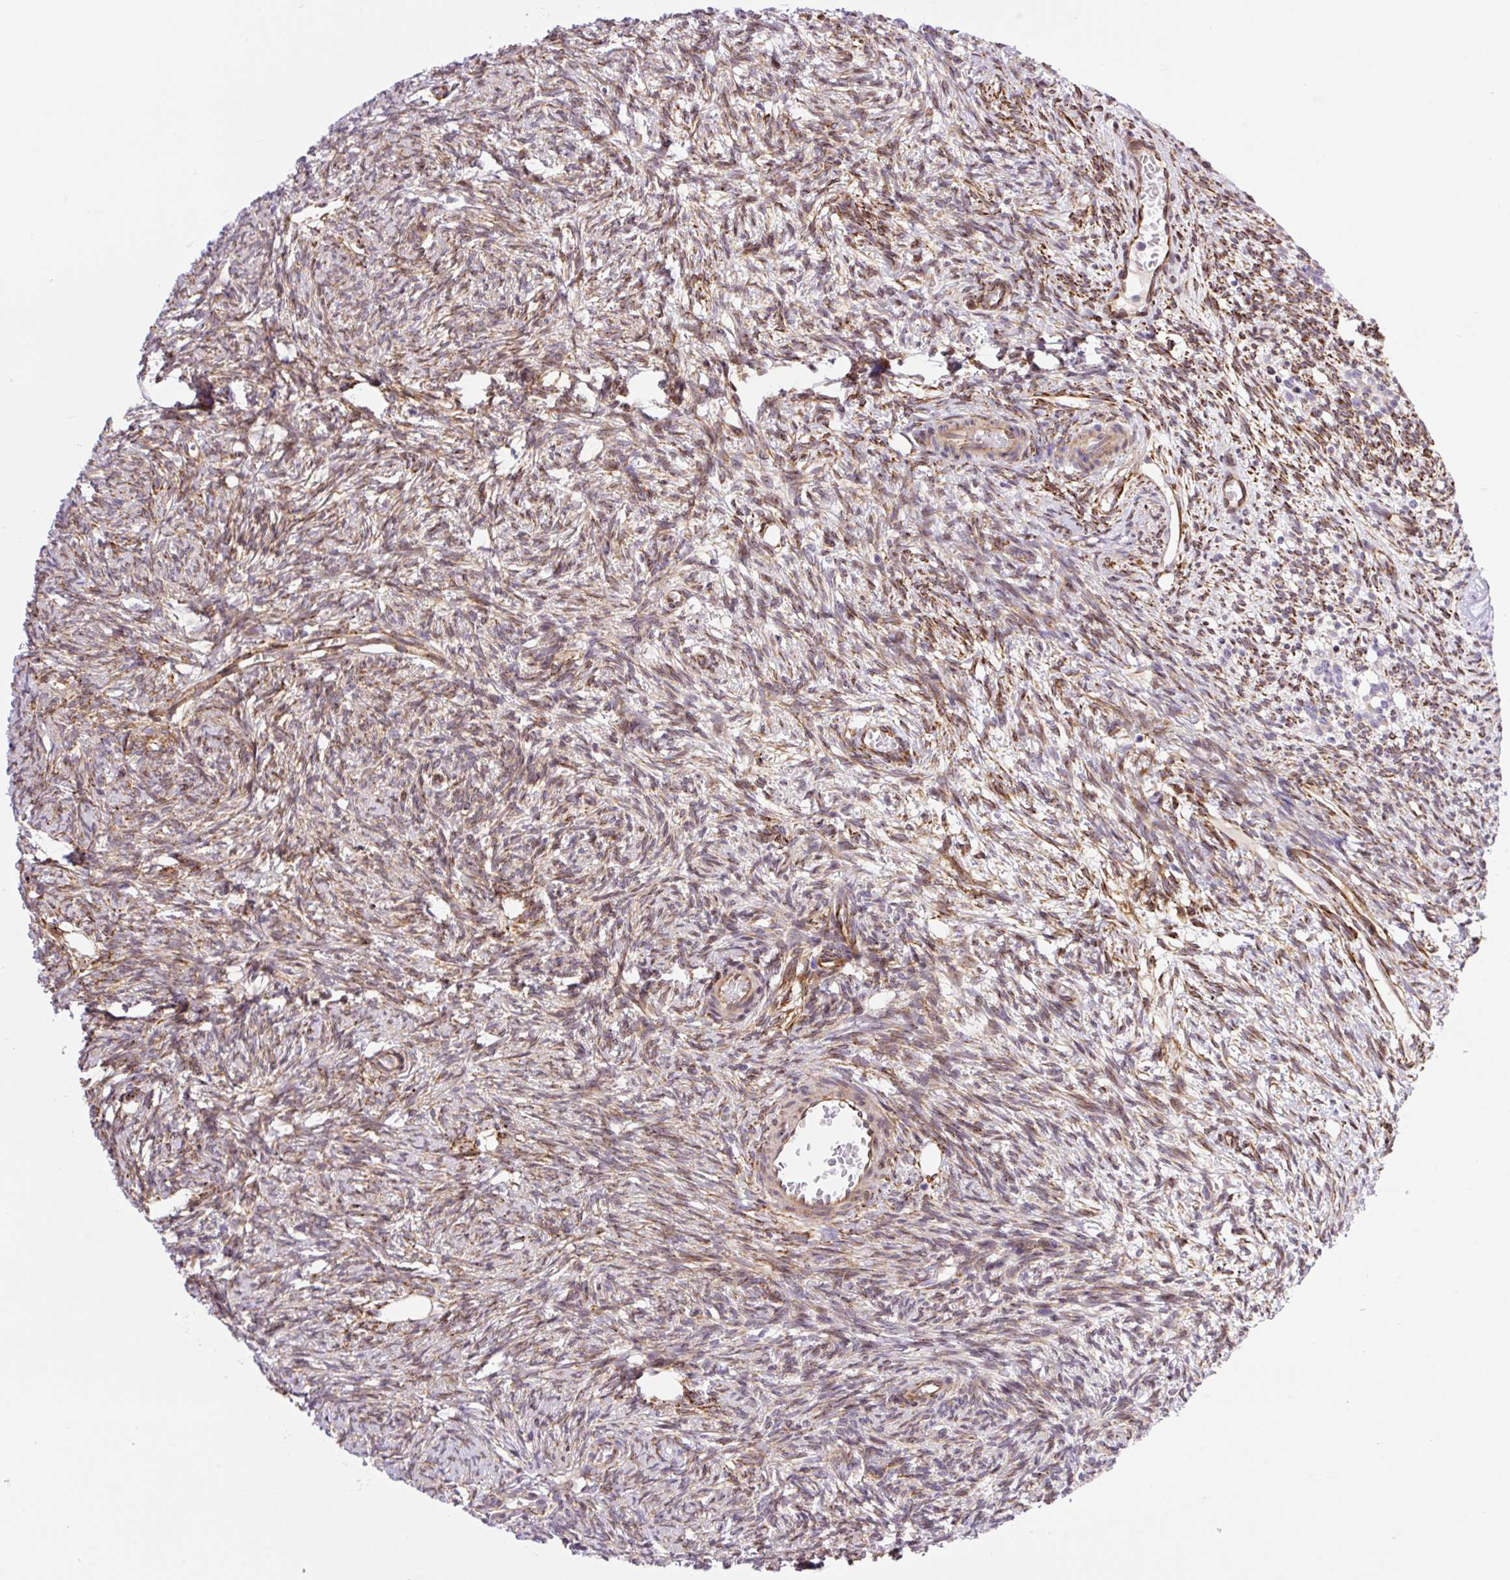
{"staining": {"intensity": "moderate", "quantity": "25%-75%", "location": "cytoplasmic/membranous"}, "tissue": "ovary", "cell_type": "Follicle cells", "image_type": "normal", "snomed": [{"axis": "morphology", "description": "Normal tissue, NOS"}, {"axis": "topography", "description": "Ovary"}], "caption": "Immunohistochemical staining of unremarkable human ovary displays 25%-75% levels of moderate cytoplasmic/membranous protein staining in about 25%-75% of follicle cells. (Stains: DAB (3,3'-diaminobenzidine) in brown, nuclei in blue, Microscopy: brightfield microscopy at high magnification).", "gene": "RAB30", "patient": {"sex": "female", "age": 33}}